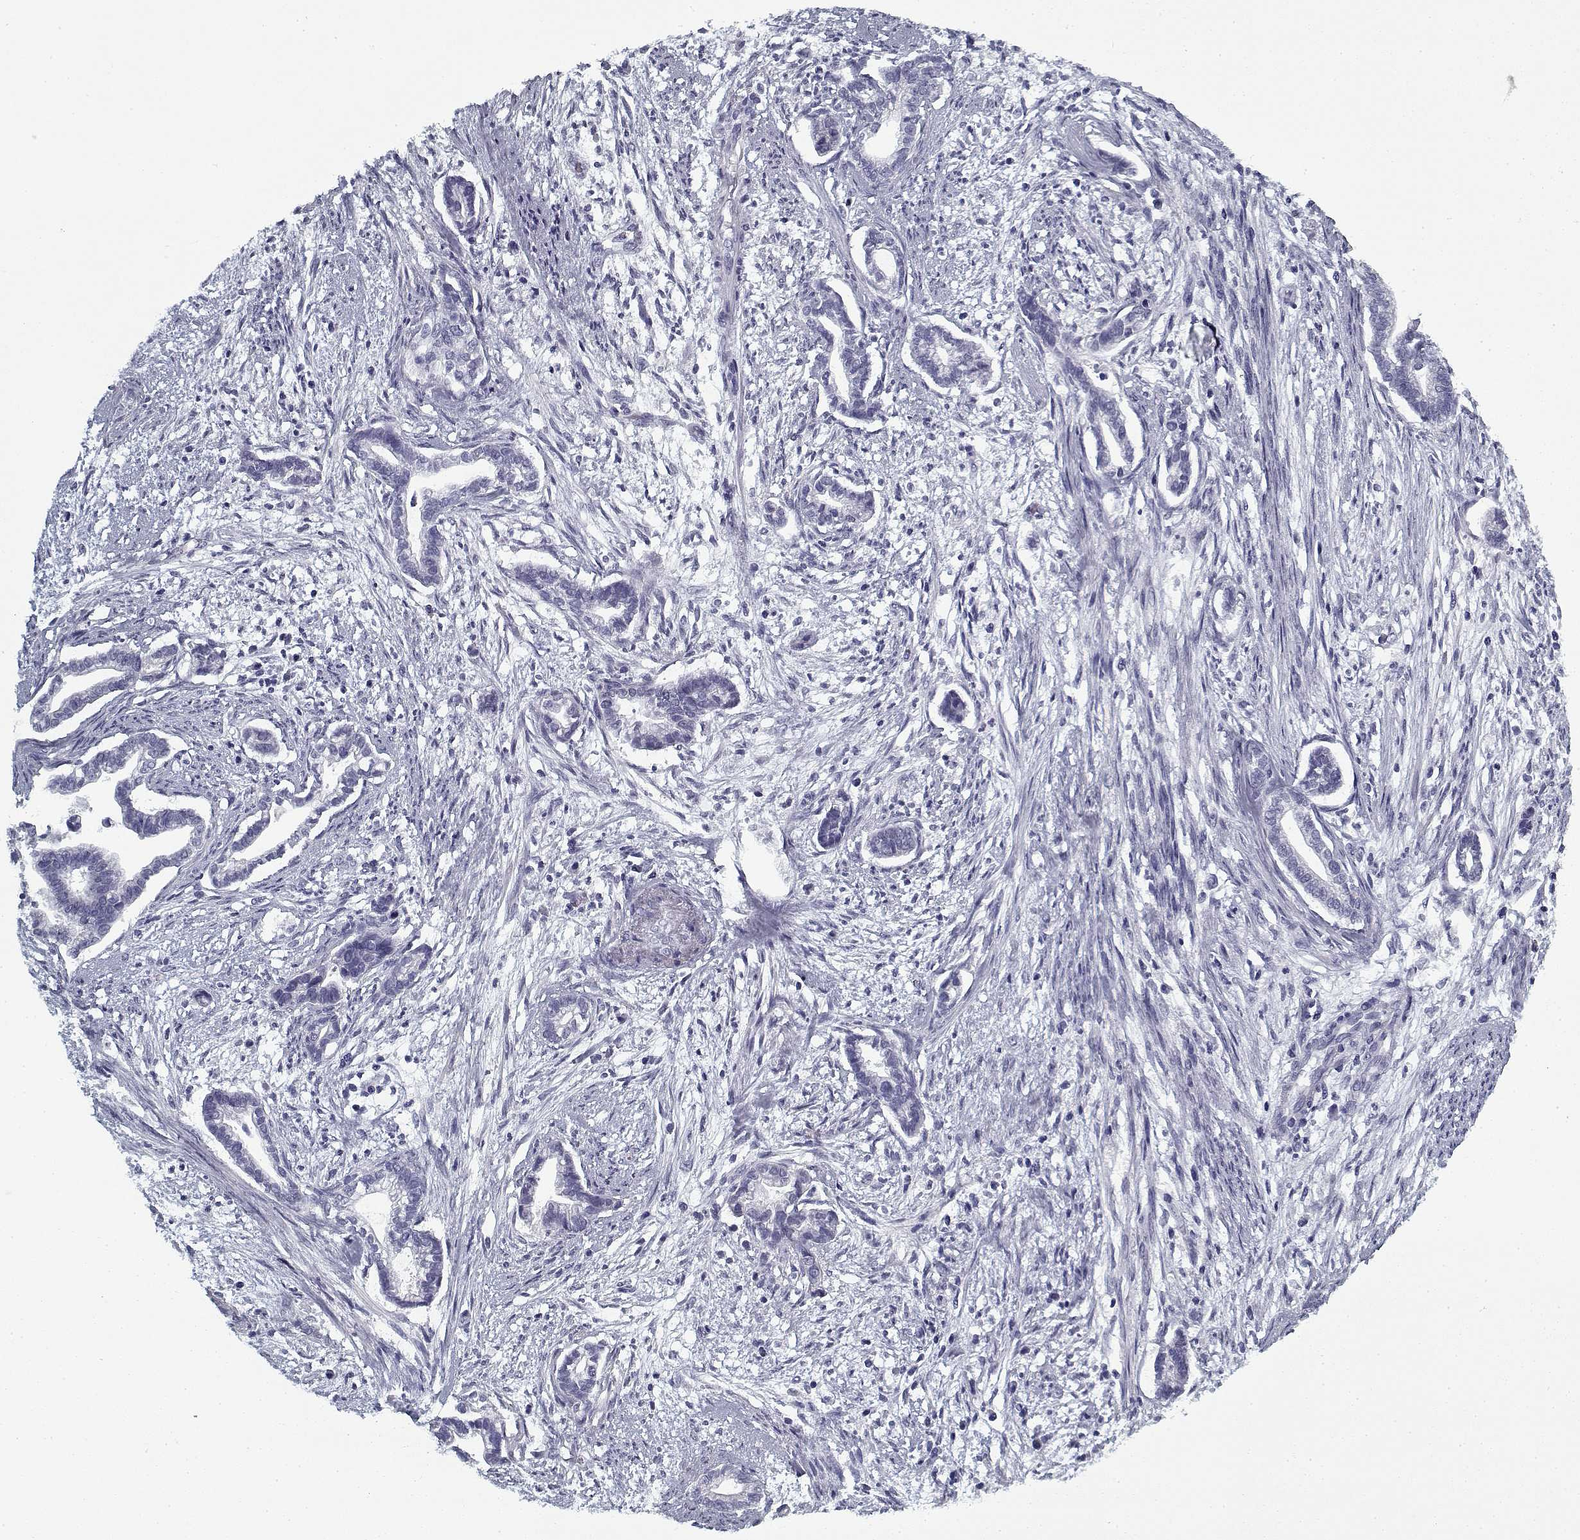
{"staining": {"intensity": "negative", "quantity": "none", "location": "none"}, "tissue": "cervical cancer", "cell_type": "Tumor cells", "image_type": "cancer", "snomed": [{"axis": "morphology", "description": "Adenocarcinoma, NOS"}, {"axis": "topography", "description": "Cervix"}], "caption": "The immunohistochemistry (IHC) image has no significant expression in tumor cells of cervical cancer tissue.", "gene": "RNF32", "patient": {"sex": "female", "age": 62}}